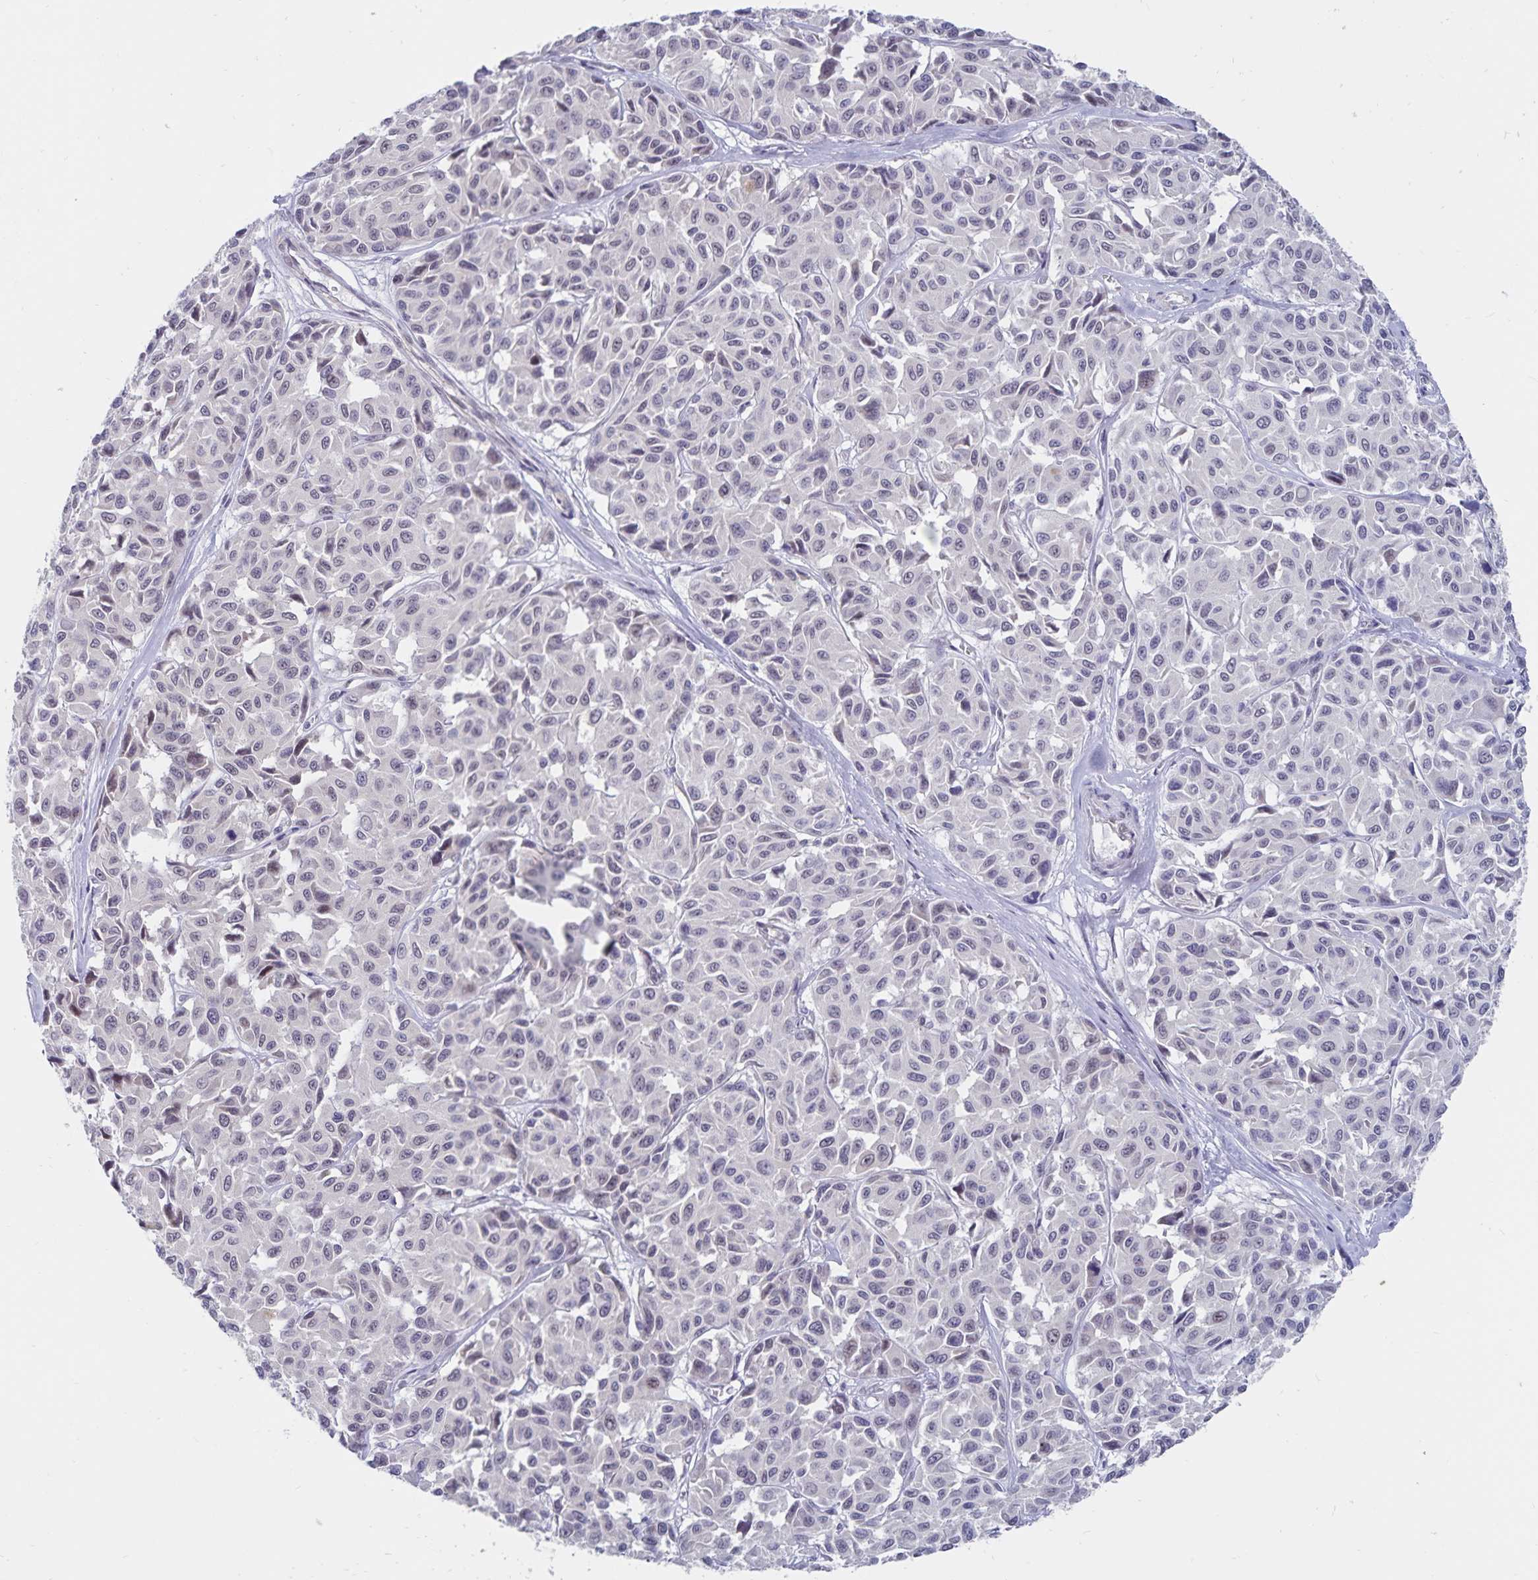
{"staining": {"intensity": "negative", "quantity": "none", "location": "none"}, "tissue": "melanoma", "cell_type": "Tumor cells", "image_type": "cancer", "snomed": [{"axis": "morphology", "description": "Malignant melanoma, NOS"}, {"axis": "topography", "description": "Skin"}], "caption": "A histopathology image of malignant melanoma stained for a protein displays no brown staining in tumor cells. The staining is performed using DAB brown chromogen with nuclei counter-stained in using hematoxylin.", "gene": "ATP2A2", "patient": {"sex": "female", "age": 66}}